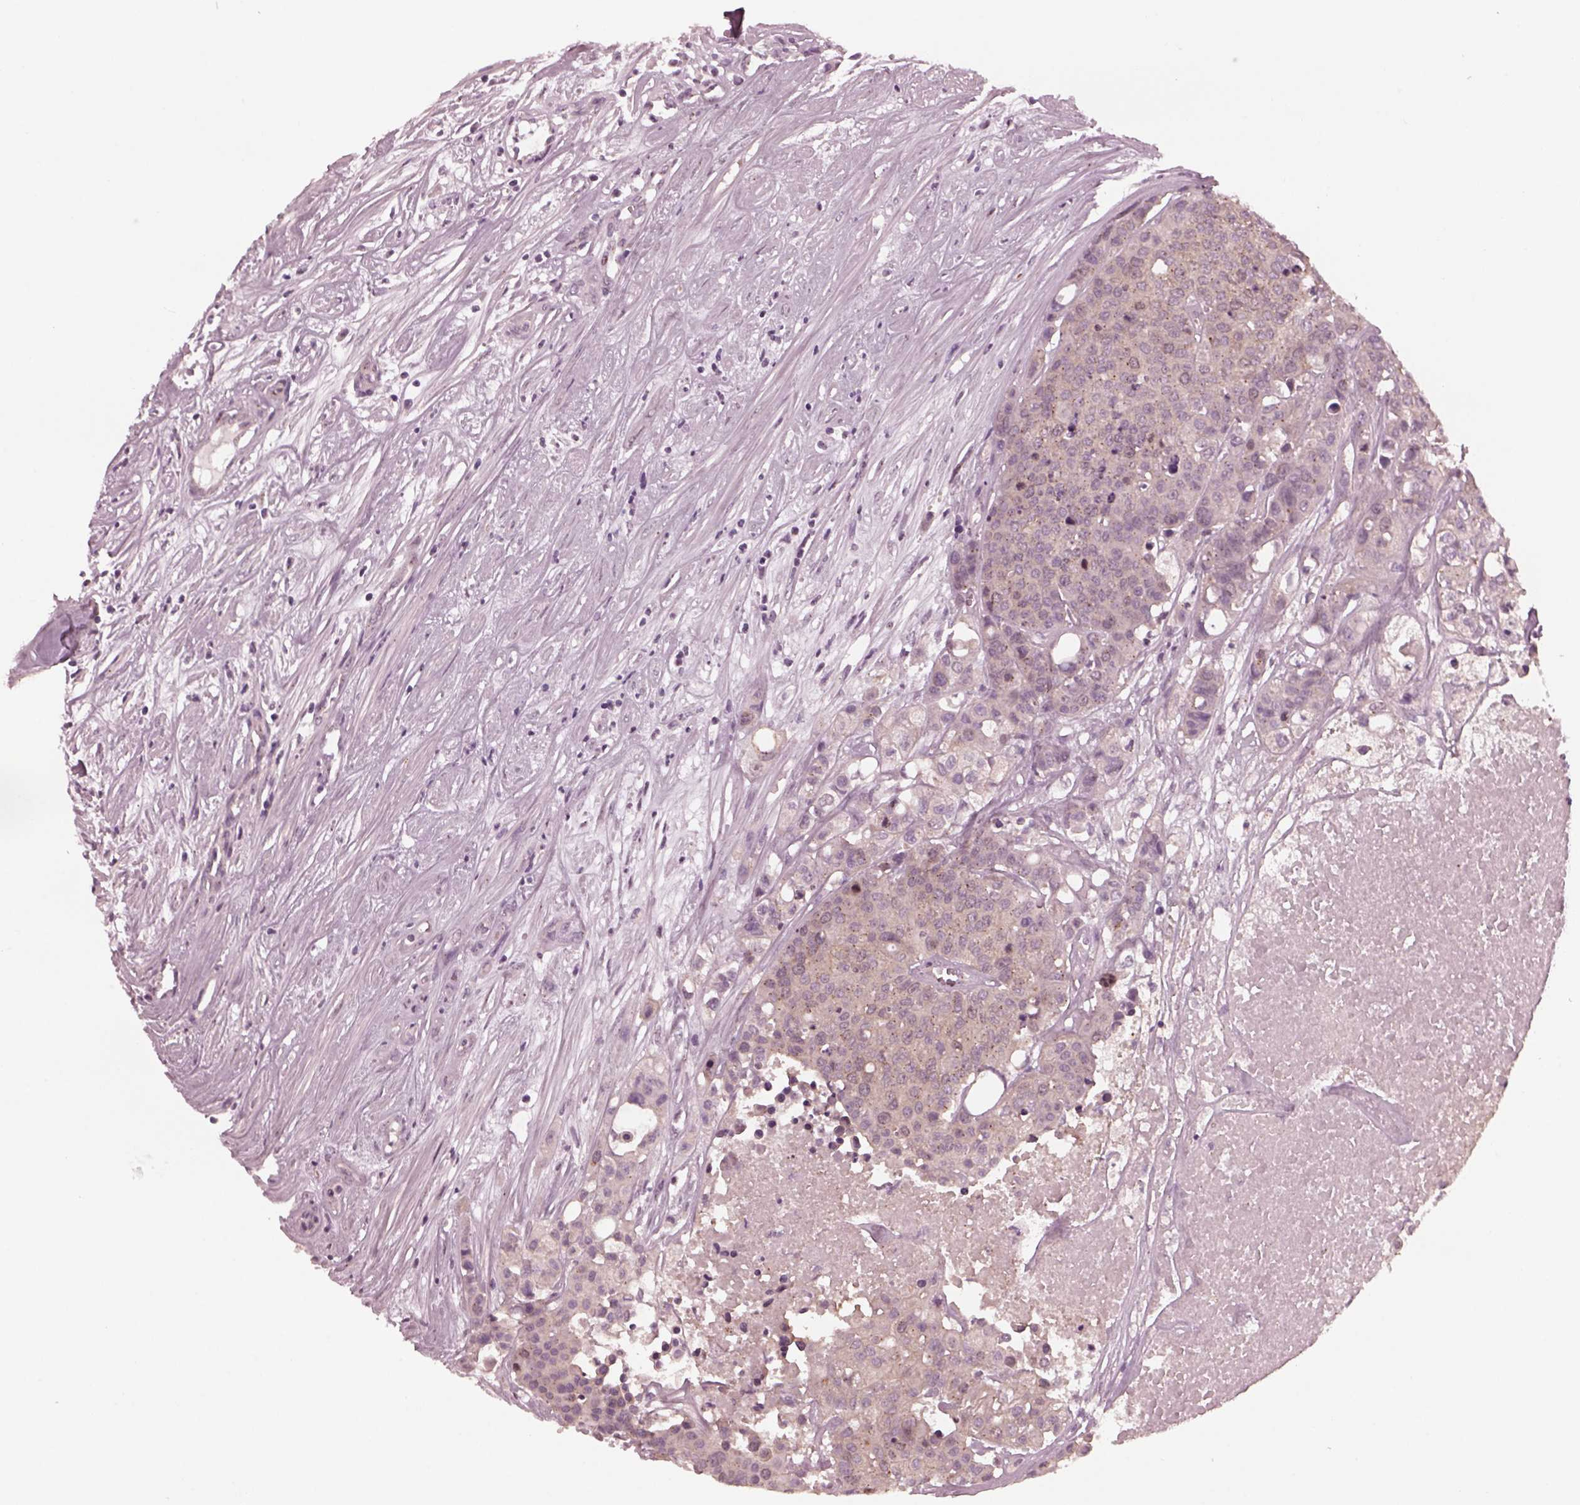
{"staining": {"intensity": "weak", "quantity": "<25%", "location": "cytoplasmic/membranous"}, "tissue": "carcinoid", "cell_type": "Tumor cells", "image_type": "cancer", "snomed": [{"axis": "morphology", "description": "Carcinoid, malignant, NOS"}, {"axis": "topography", "description": "Colon"}], "caption": "IHC histopathology image of human carcinoid stained for a protein (brown), which displays no staining in tumor cells.", "gene": "SAXO1", "patient": {"sex": "male", "age": 81}}